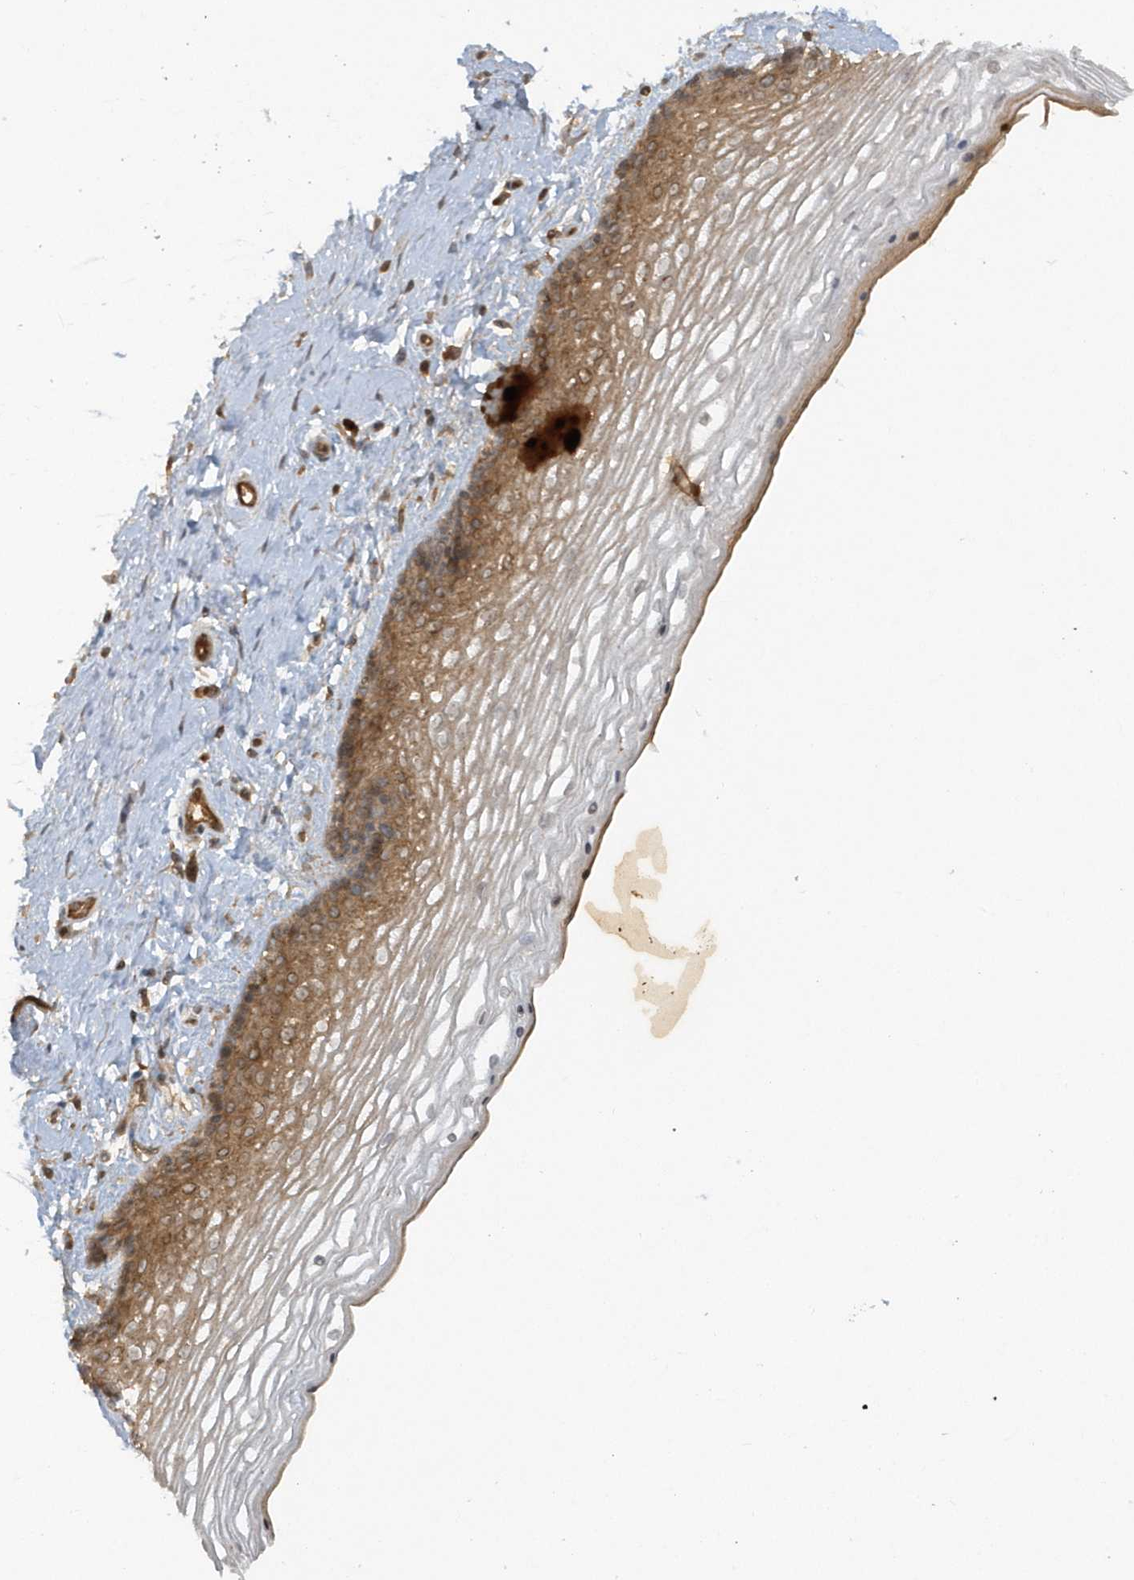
{"staining": {"intensity": "moderate", "quantity": ">75%", "location": "cytoplasmic/membranous"}, "tissue": "vagina", "cell_type": "Squamous epithelial cells", "image_type": "normal", "snomed": [{"axis": "morphology", "description": "Normal tissue, NOS"}, {"axis": "topography", "description": "Vagina"}], "caption": "This photomicrograph demonstrates IHC staining of unremarkable vagina, with medium moderate cytoplasmic/membranous staining in about >75% of squamous epithelial cells.", "gene": "STIM2", "patient": {"sex": "female", "age": 46}}